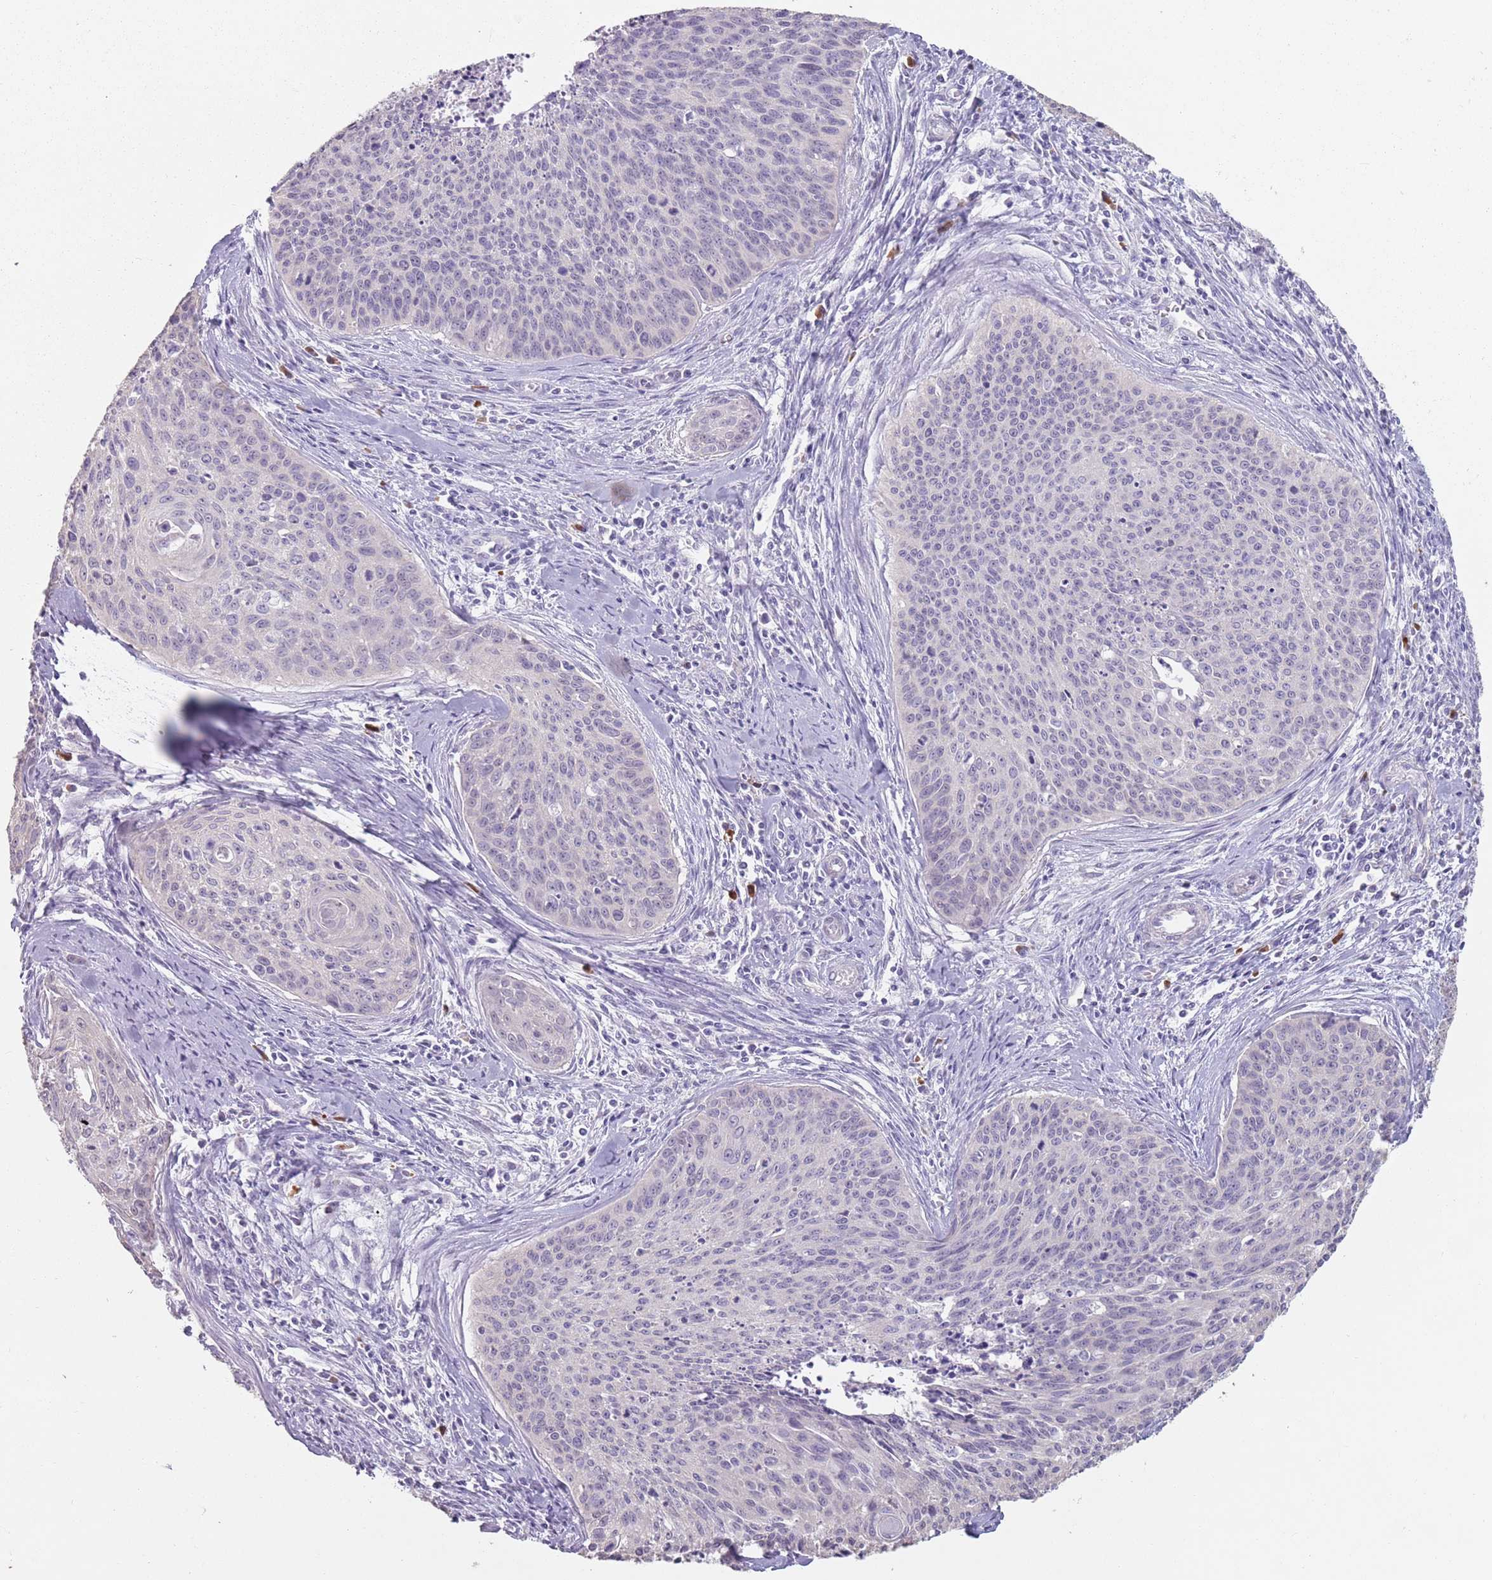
{"staining": {"intensity": "negative", "quantity": "none", "location": "none"}, "tissue": "cervical cancer", "cell_type": "Tumor cells", "image_type": "cancer", "snomed": [{"axis": "morphology", "description": "Squamous cell carcinoma, NOS"}, {"axis": "topography", "description": "Cervix"}], "caption": "Histopathology image shows no significant protein expression in tumor cells of squamous cell carcinoma (cervical). (DAB (3,3'-diaminobenzidine) IHC visualized using brightfield microscopy, high magnification).", "gene": "STYK1", "patient": {"sex": "female", "age": 55}}